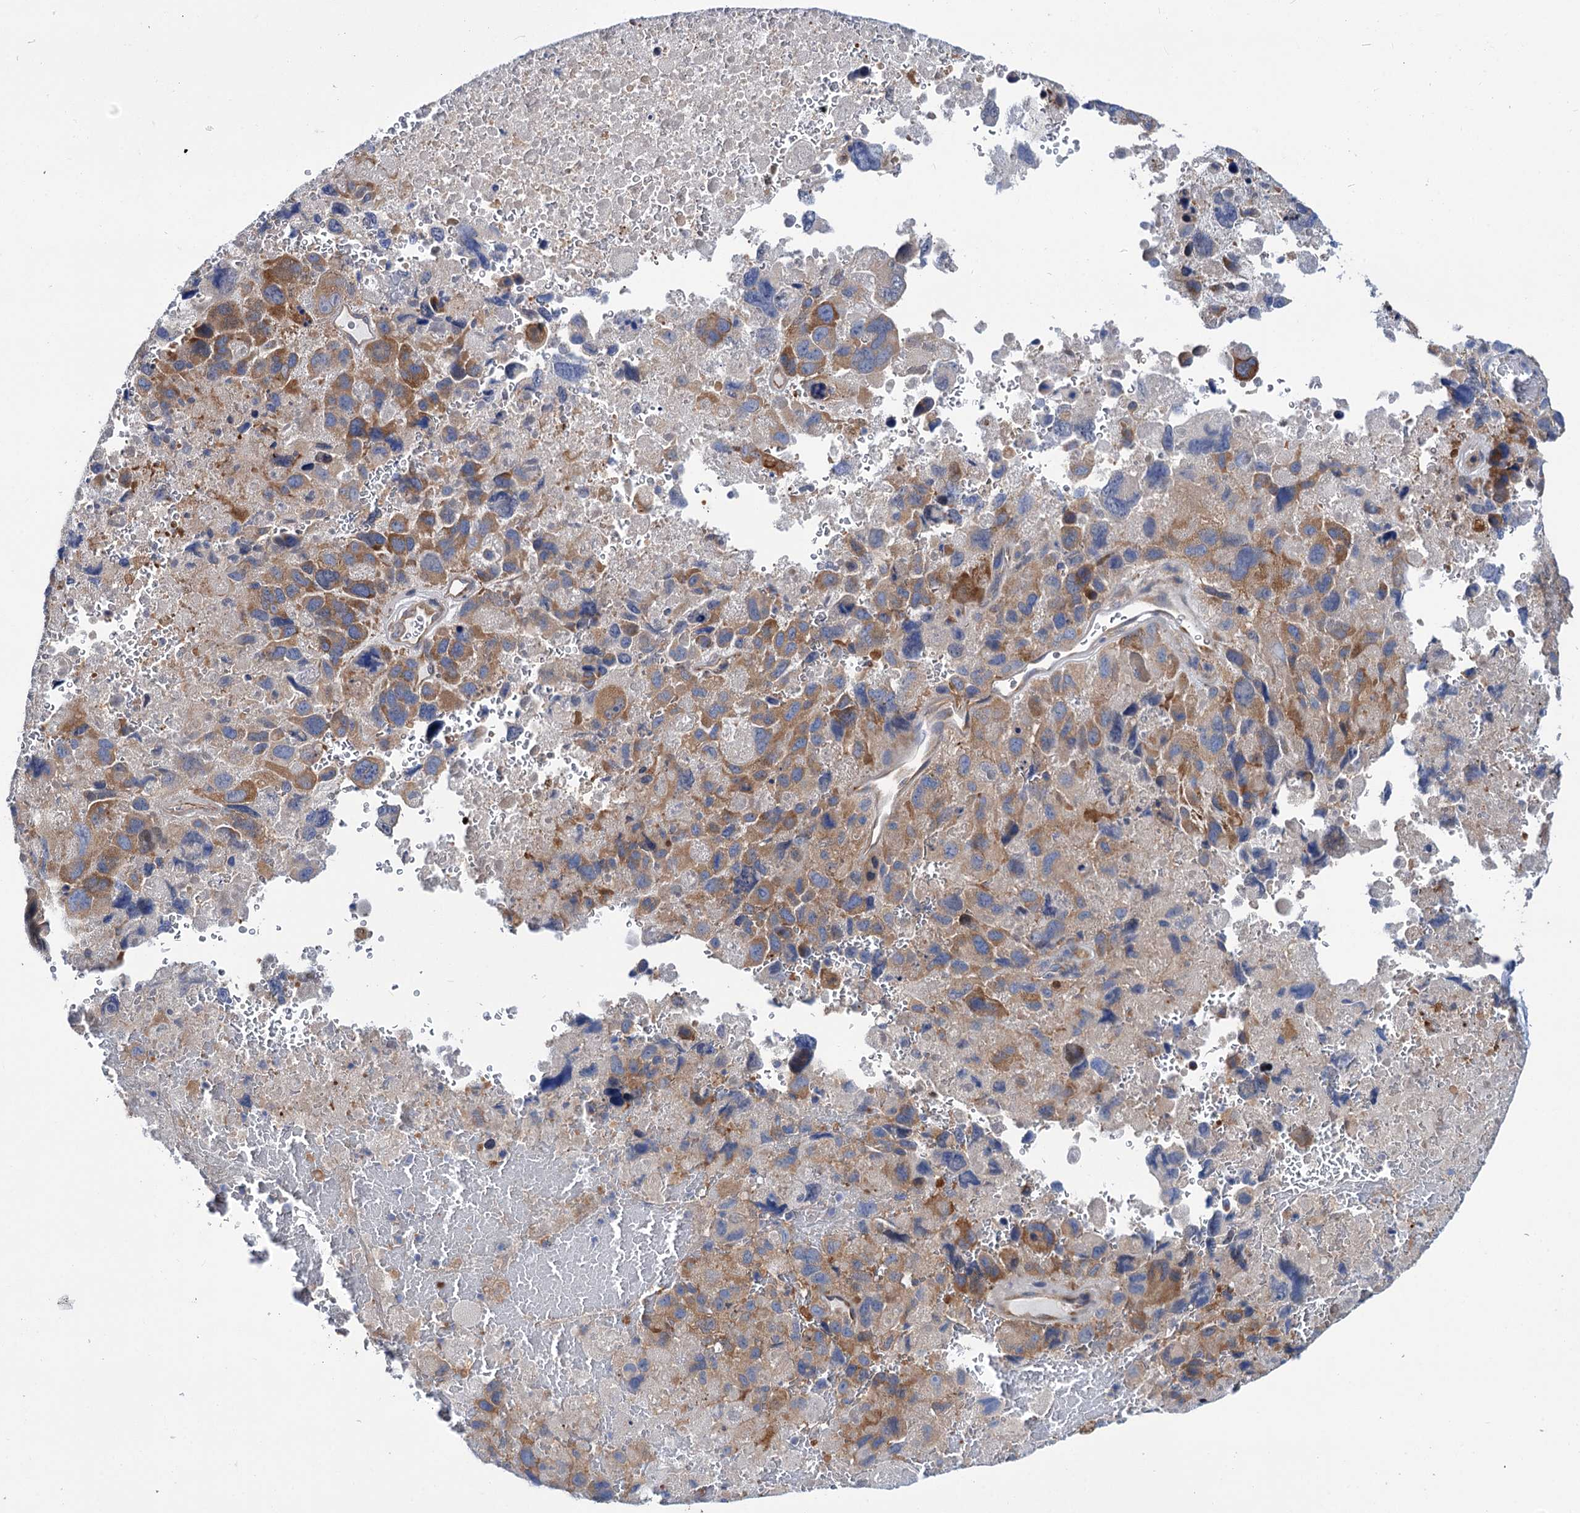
{"staining": {"intensity": "moderate", "quantity": ">75%", "location": "cytoplasmic/membranous"}, "tissue": "melanoma", "cell_type": "Tumor cells", "image_type": "cancer", "snomed": [{"axis": "morphology", "description": "Malignant melanoma, Metastatic site"}, {"axis": "topography", "description": "Brain"}], "caption": "The immunohistochemical stain shows moderate cytoplasmic/membranous positivity in tumor cells of melanoma tissue.", "gene": "TRIM55", "patient": {"sex": "female", "age": 53}}